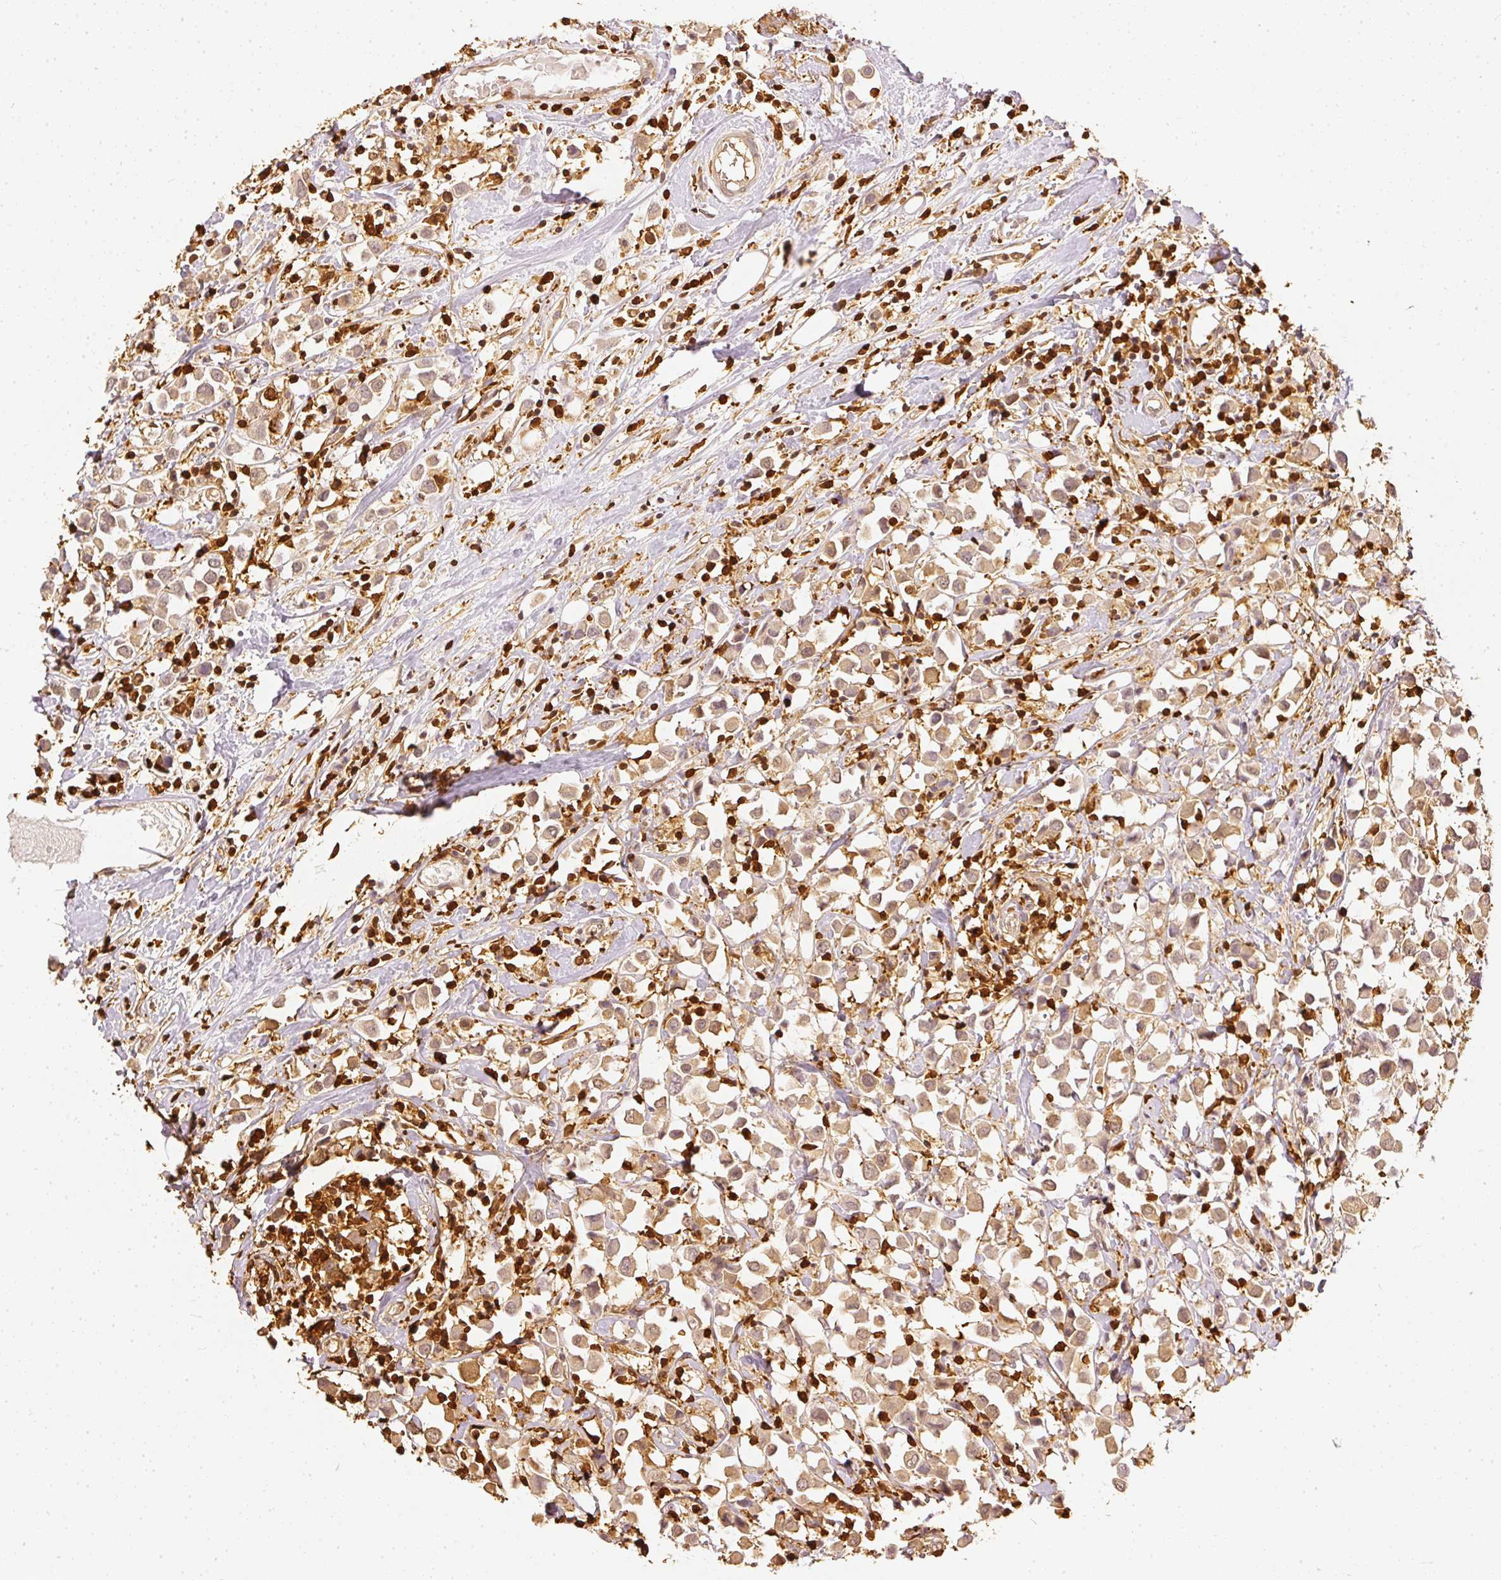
{"staining": {"intensity": "weak", "quantity": ">75%", "location": "cytoplasmic/membranous"}, "tissue": "breast cancer", "cell_type": "Tumor cells", "image_type": "cancer", "snomed": [{"axis": "morphology", "description": "Duct carcinoma"}, {"axis": "topography", "description": "Breast"}], "caption": "Immunohistochemistry of breast cancer (infiltrating ductal carcinoma) demonstrates low levels of weak cytoplasmic/membranous staining in about >75% of tumor cells.", "gene": "PFN1", "patient": {"sex": "female", "age": 61}}